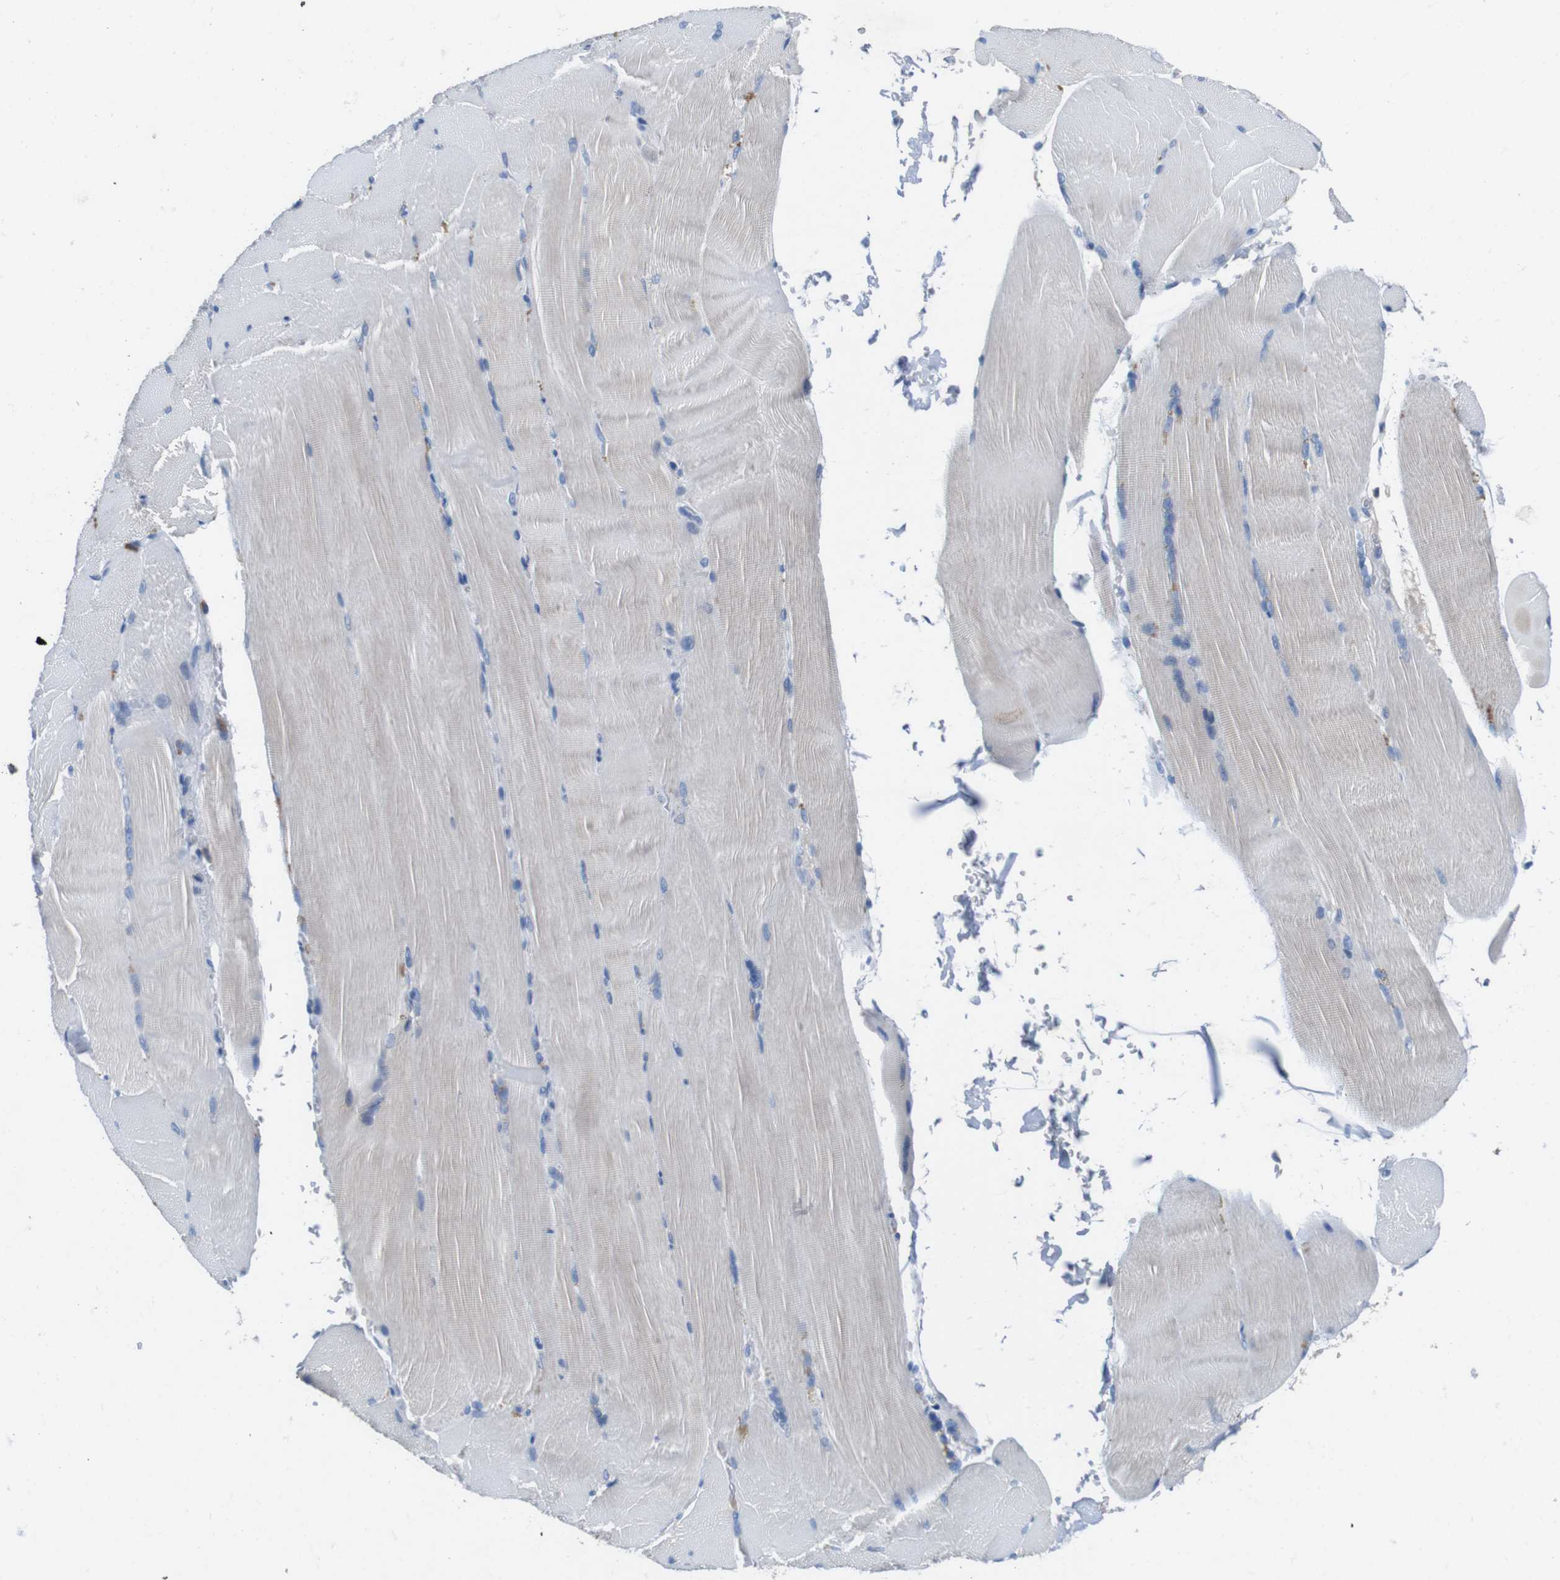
{"staining": {"intensity": "negative", "quantity": "none", "location": "none"}, "tissue": "skeletal muscle", "cell_type": "Myocytes", "image_type": "normal", "snomed": [{"axis": "morphology", "description": "Normal tissue, NOS"}, {"axis": "topography", "description": "Skin"}, {"axis": "topography", "description": "Skeletal muscle"}], "caption": "Myocytes show no significant protein positivity in unremarkable skeletal muscle.", "gene": "SLC2A8", "patient": {"sex": "male", "age": 83}}